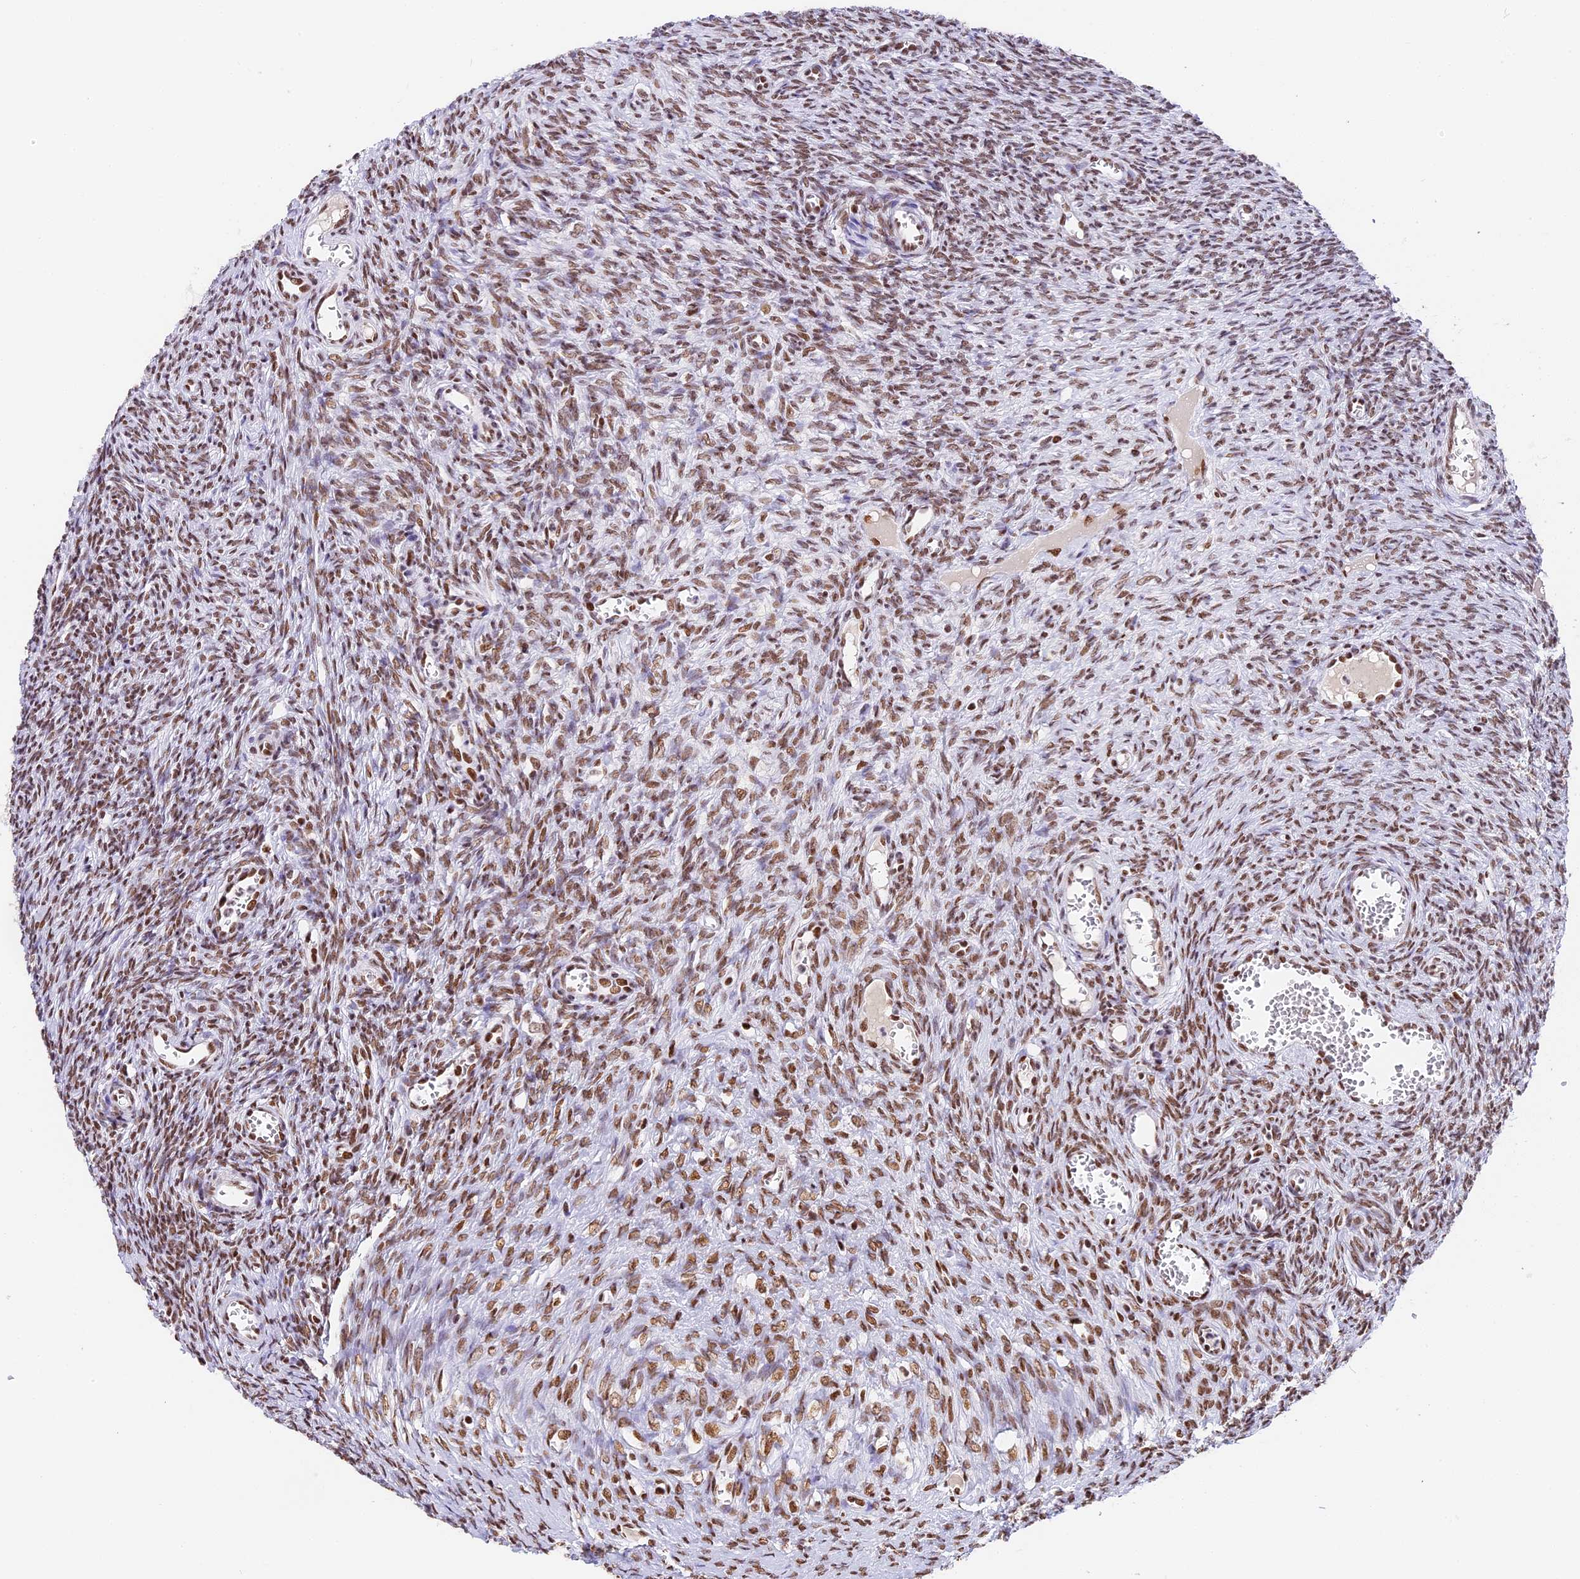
{"staining": {"intensity": "moderate", "quantity": ">75%", "location": "nuclear"}, "tissue": "ovary", "cell_type": "Ovarian stroma cells", "image_type": "normal", "snomed": [{"axis": "morphology", "description": "Normal tissue, NOS"}, {"axis": "topography", "description": "Ovary"}], "caption": "Ovarian stroma cells display medium levels of moderate nuclear positivity in approximately >75% of cells in benign human ovary. Immunohistochemistry stains the protein in brown and the nuclei are stained blue.", "gene": "SBNO1", "patient": {"sex": "female", "age": 44}}